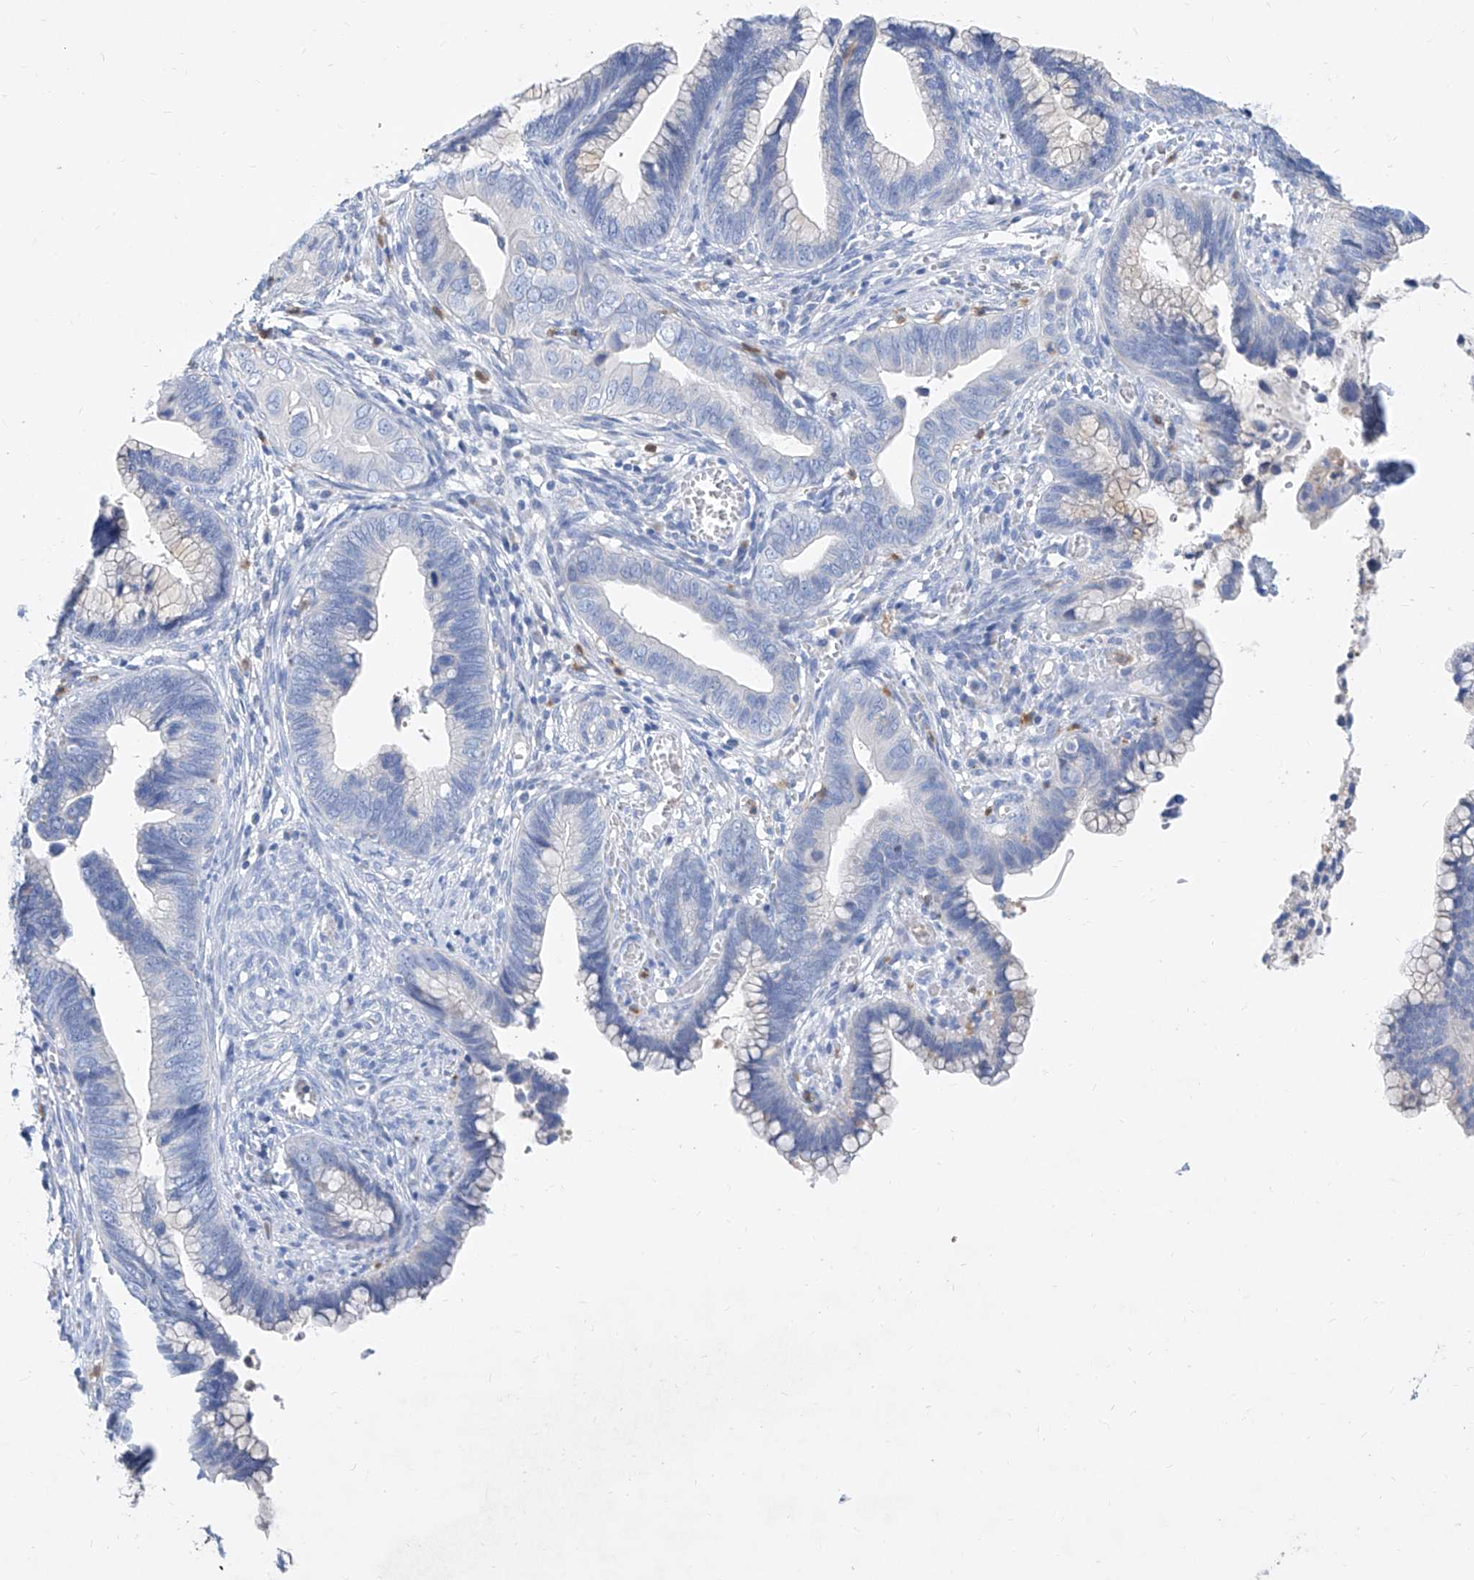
{"staining": {"intensity": "negative", "quantity": "none", "location": "none"}, "tissue": "cervical cancer", "cell_type": "Tumor cells", "image_type": "cancer", "snomed": [{"axis": "morphology", "description": "Adenocarcinoma, NOS"}, {"axis": "topography", "description": "Cervix"}], "caption": "DAB (3,3'-diaminobenzidine) immunohistochemical staining of cervical cancer (adenocarcinoma) shows no significant positivity in tumor cells. (DAB (3,3'-diaminobenzidine) immunohistochemistry with hematoxylin counter stain).", "gene": "SLC25A29", "patient": {"sex": "female", "age": 44}}